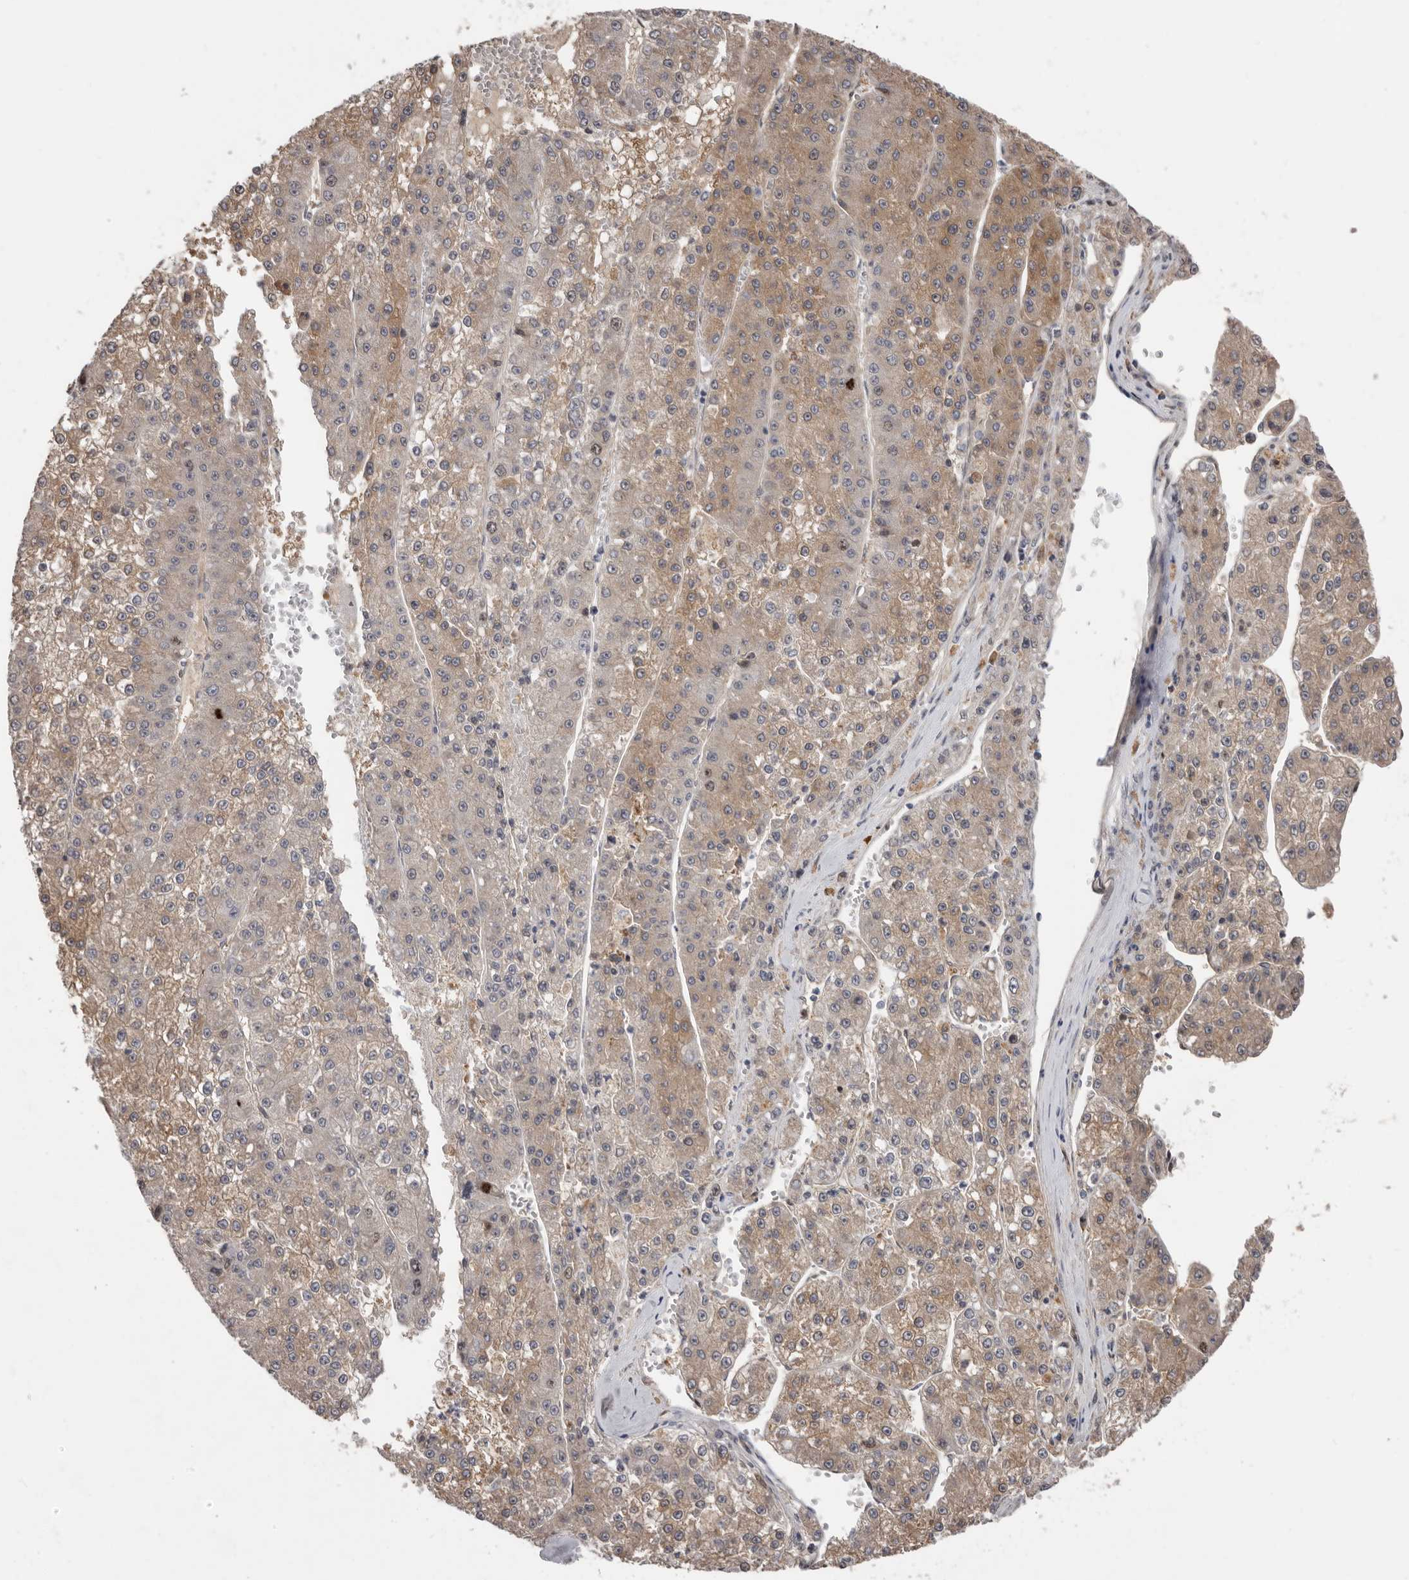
{"staining": {"intensity": "weak", "quantity": ">75%", "location": "cytoplasmic/membranous"}, "tissue": "liver cancer", "cell_type": "Tumor cells", "image_type": "cancer", "snomed": [{"axis": "morphology", "description": "Carcinoma, Hepatocellular, NOS"}, {"axis": "topography", "description": "Liver"}], "caption": "A brown stain highlights weak cytoplasmic/membranous positivity of a protein in liver hepatocellular carcinoma tumor cells. Ihc stains the protein of interest in brown and the nuclei are stained blue.", "gene": "CDCA8", "patient": {"sex": "female", "age": 73}}